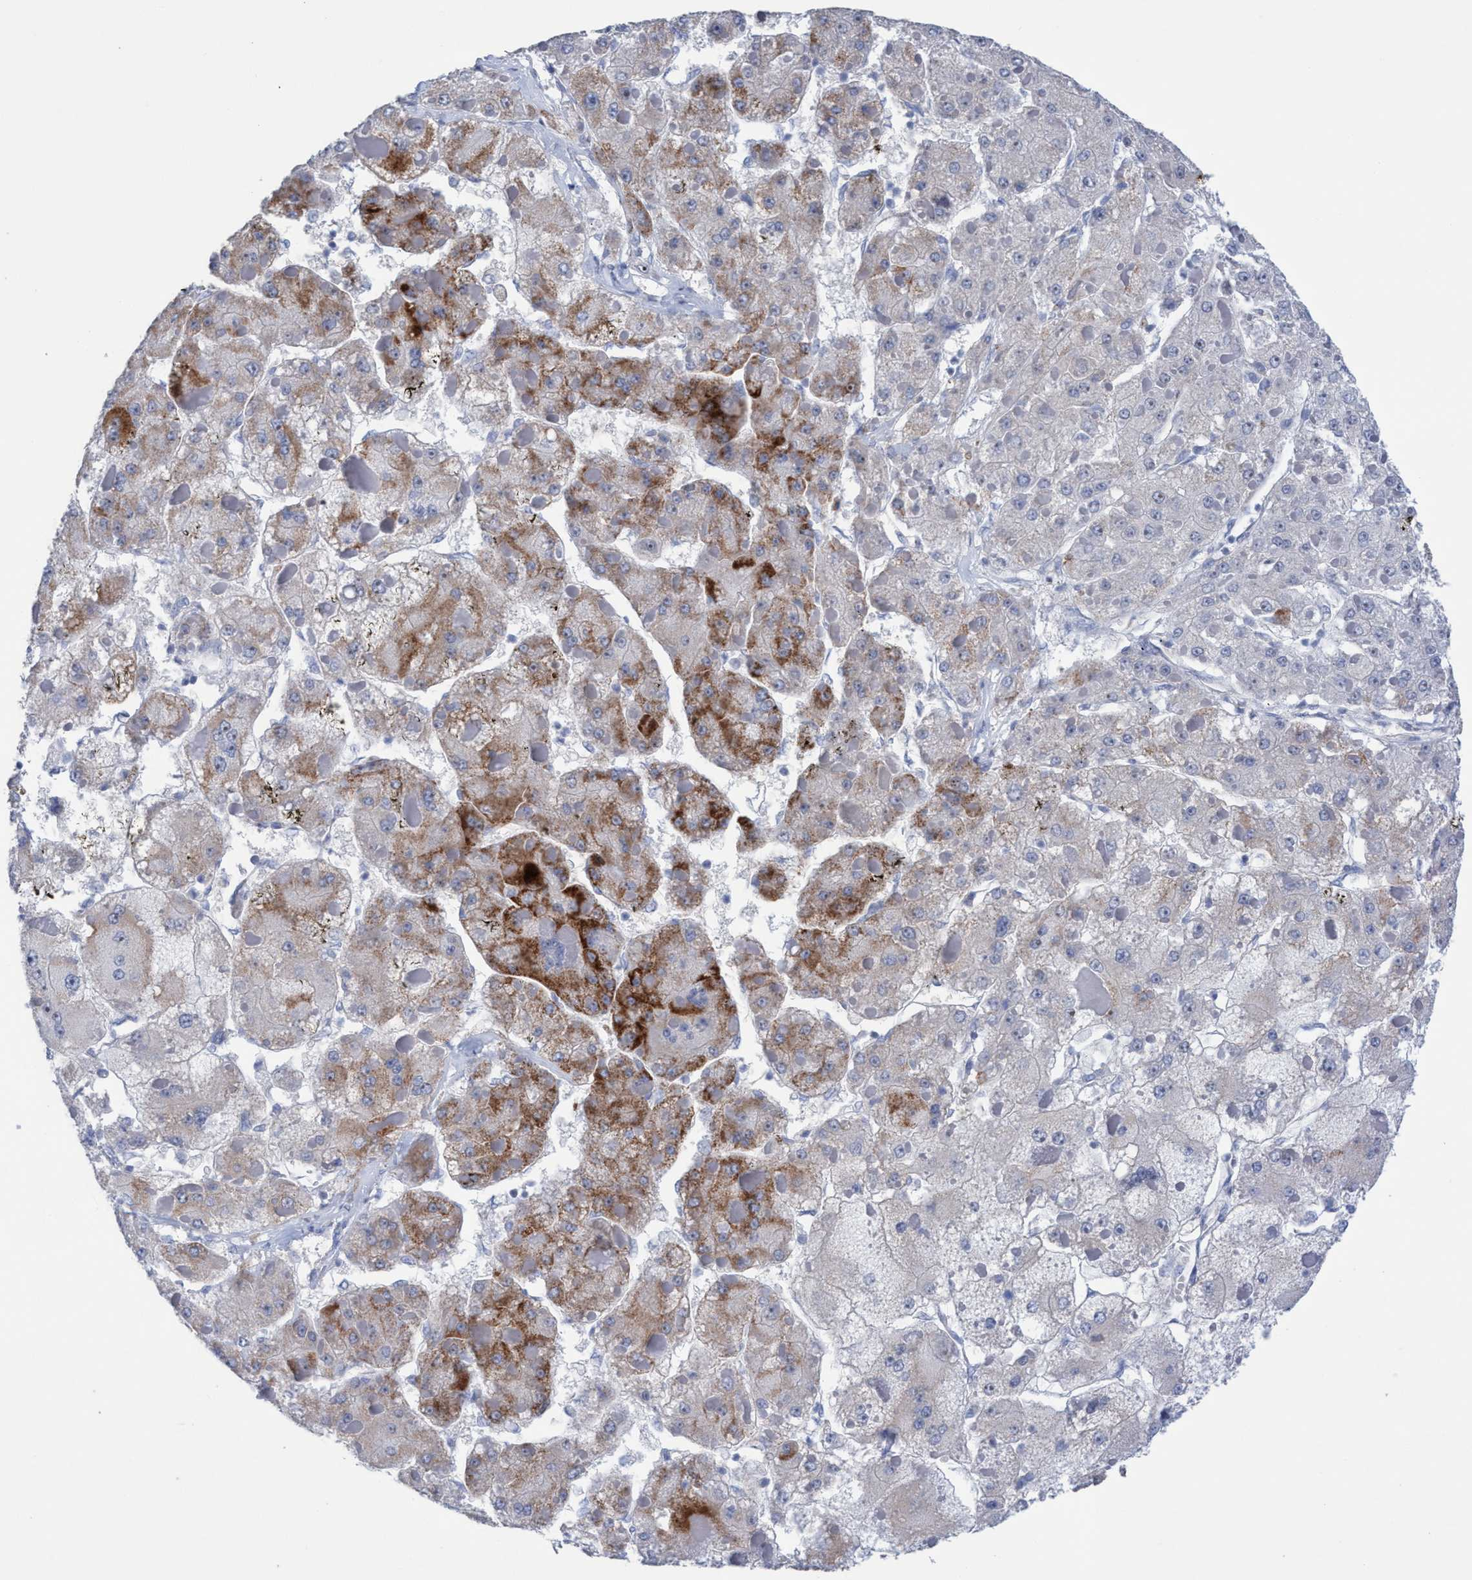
{"staining": {"intensity": "moderate", "quantity": "<25%", "location": "cytoplasmic/membranous"}, "tissue": "liver cancer", "cell_type": "Tumor cells", "image_type": "cancer", "snomed": [{"axis": "morphology", "description": "Carcinoma, Hepatocellular, NOS"}, {"axis": "topography", "description": "Liver"}], "caption": "Hepatocellular carcinoma (liver) tissue reveals moderate cytoplasmic/membranous positivity in about <25% of tumor cells, visualized by immunohistochemistry.", "gene": "RSAD1", "patient": {"sex": "female", "age": 73}}